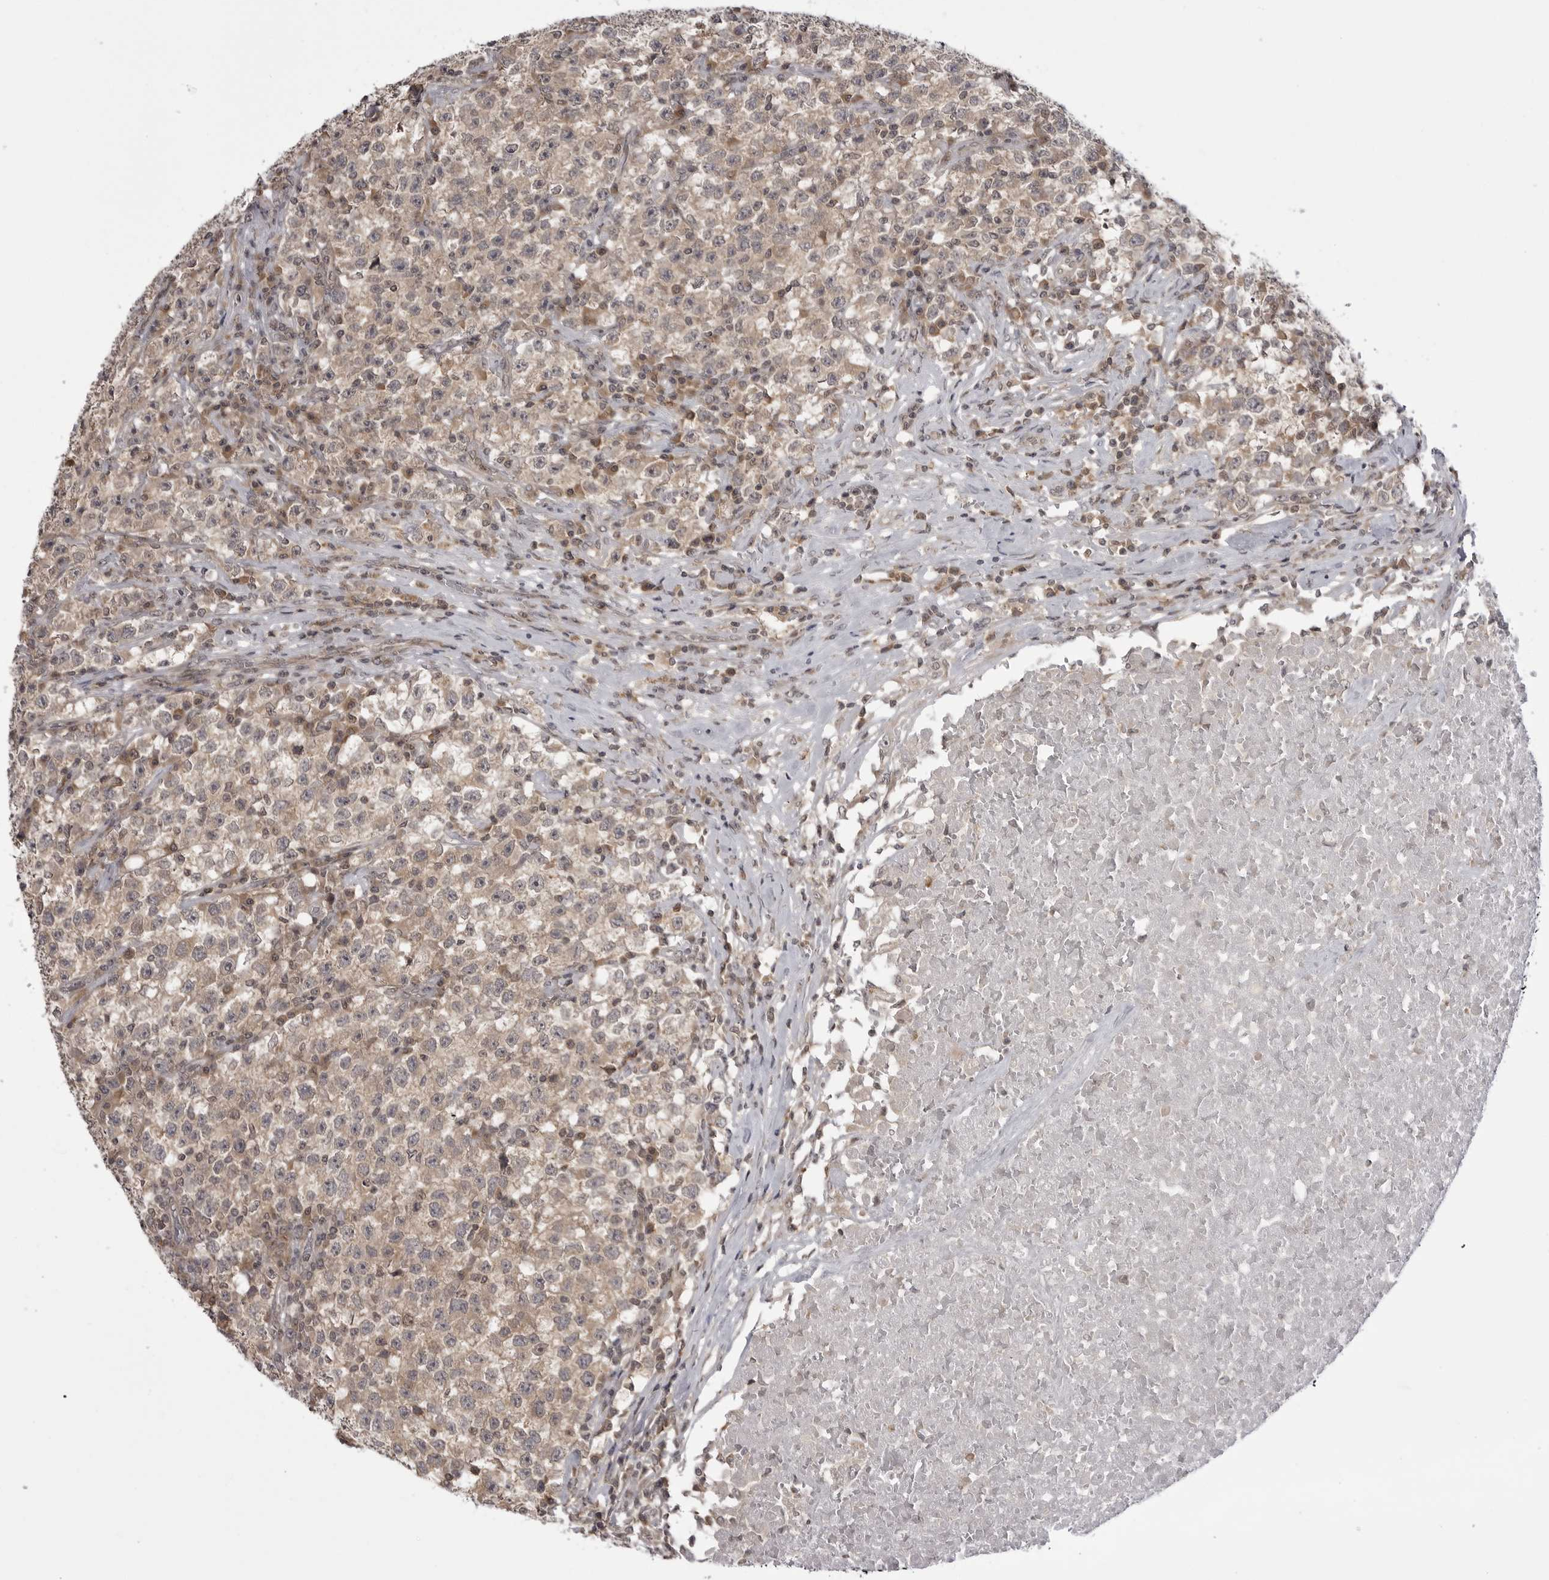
{"staining": {"intensity": "weak", "quantity": ">75%", "location": "cytoplasmic/membranous"}, "tissue": "testis cancer", "cell_type": "Tumor cells", "image_type": "cancer", "snomed": [{"axis": "morphology", "description": "Seminoma, NOS"}, {"axis": "topography", "description": "Testis"}], "caption": "Immunohistochemical staining of testis seminoma displays low levels of weak cytoplasmic/membranous protein expression in about >75% of tumor cells.", "gene": "PTK2B", "patient": {"sex": "male", "age": 22}}